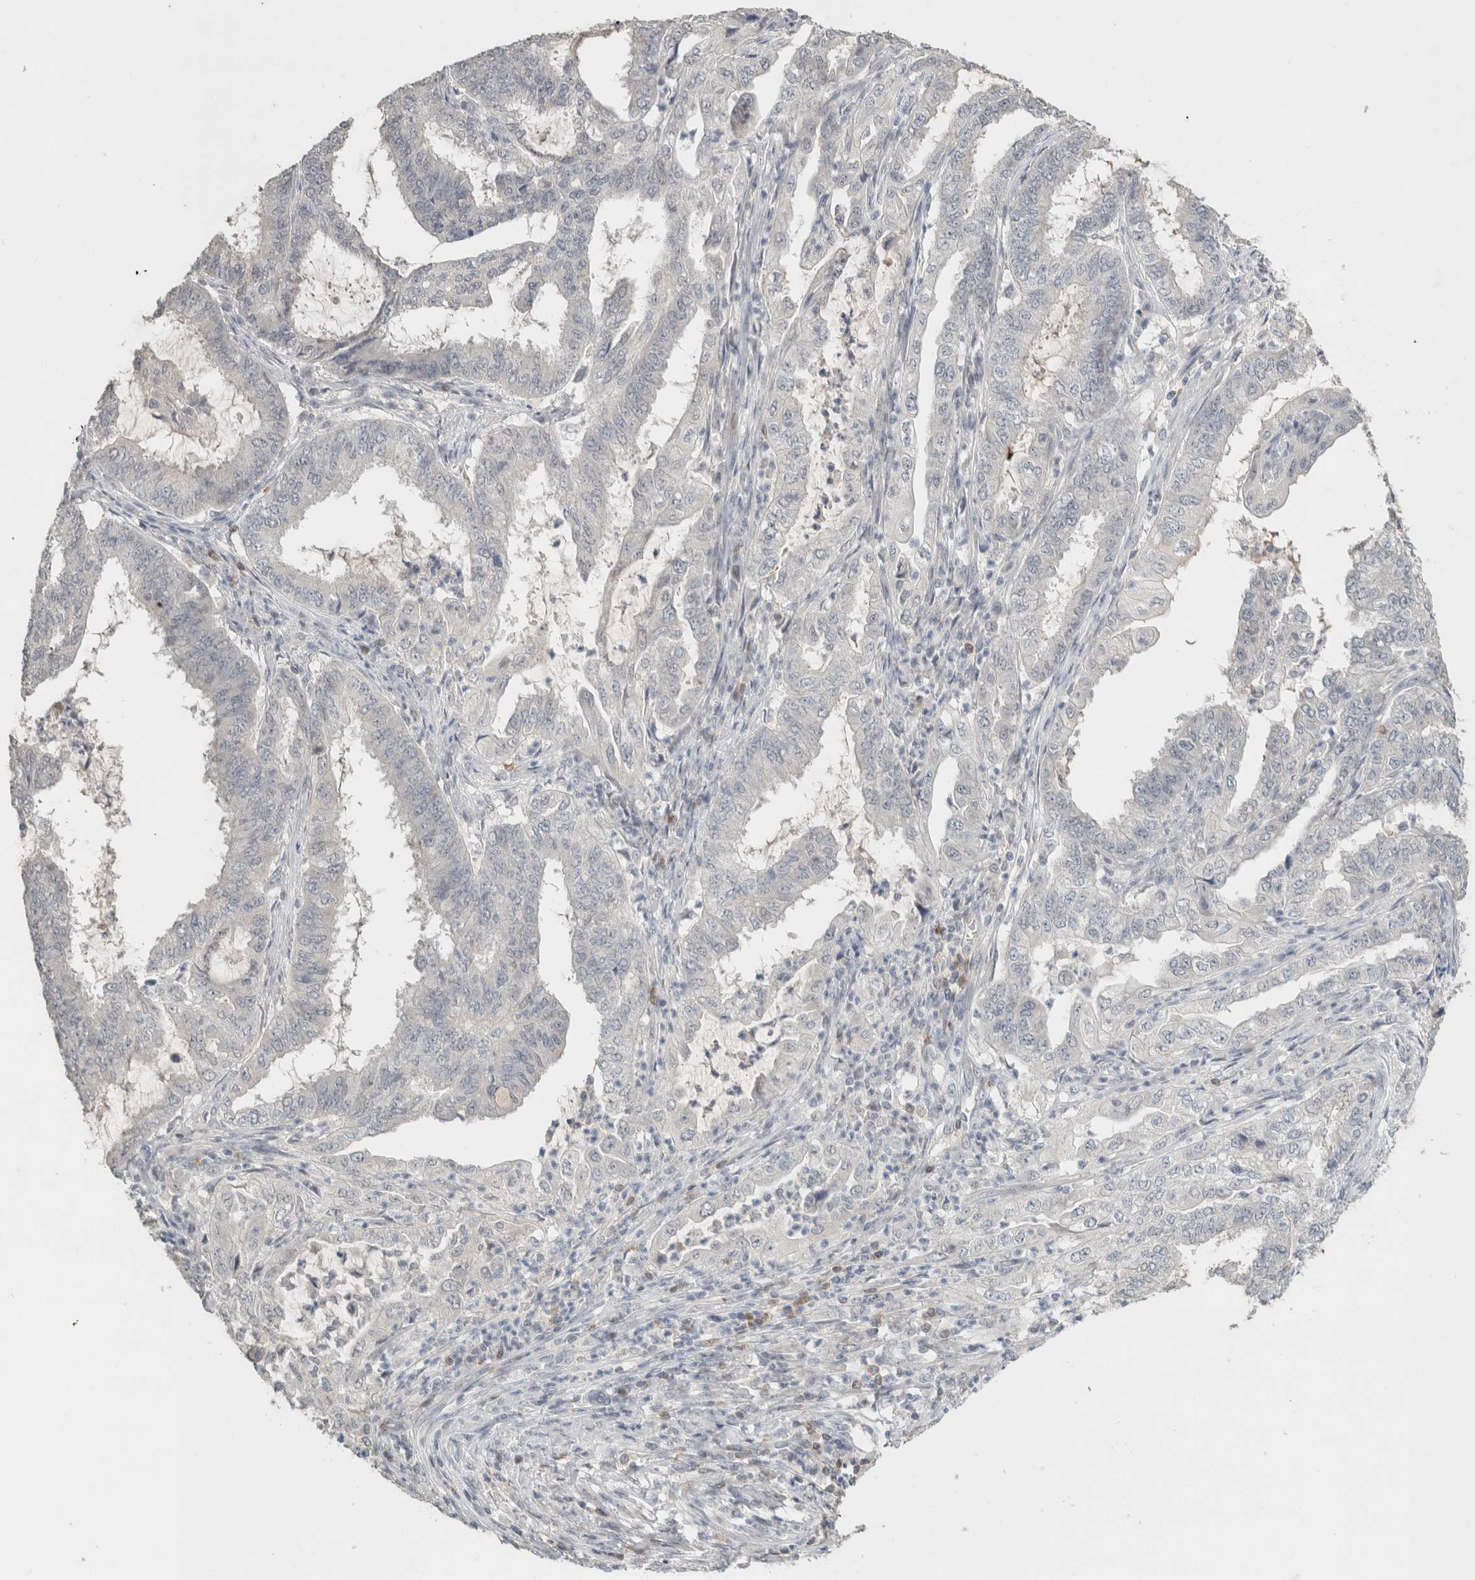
{"staining": {"intensity": "negative", "quantity": "none", "location": "none"}, "tissue": "endometrial cancer", "cell_type": "Tumor cells", "image_type": "cancer", "snomed": [{"axis": "morphology", "description": "Adenocarcinoma, NOS"}, {"axis": "topography", "description": "Endometrium"}], "caption": "Endometrial cancer (adenocarcinoma) was stained to show a protein in brown. There is no significant positivity in tumor cells.", "gene": "TRAT1", "patient": {"sex": "female", "age": 51}}